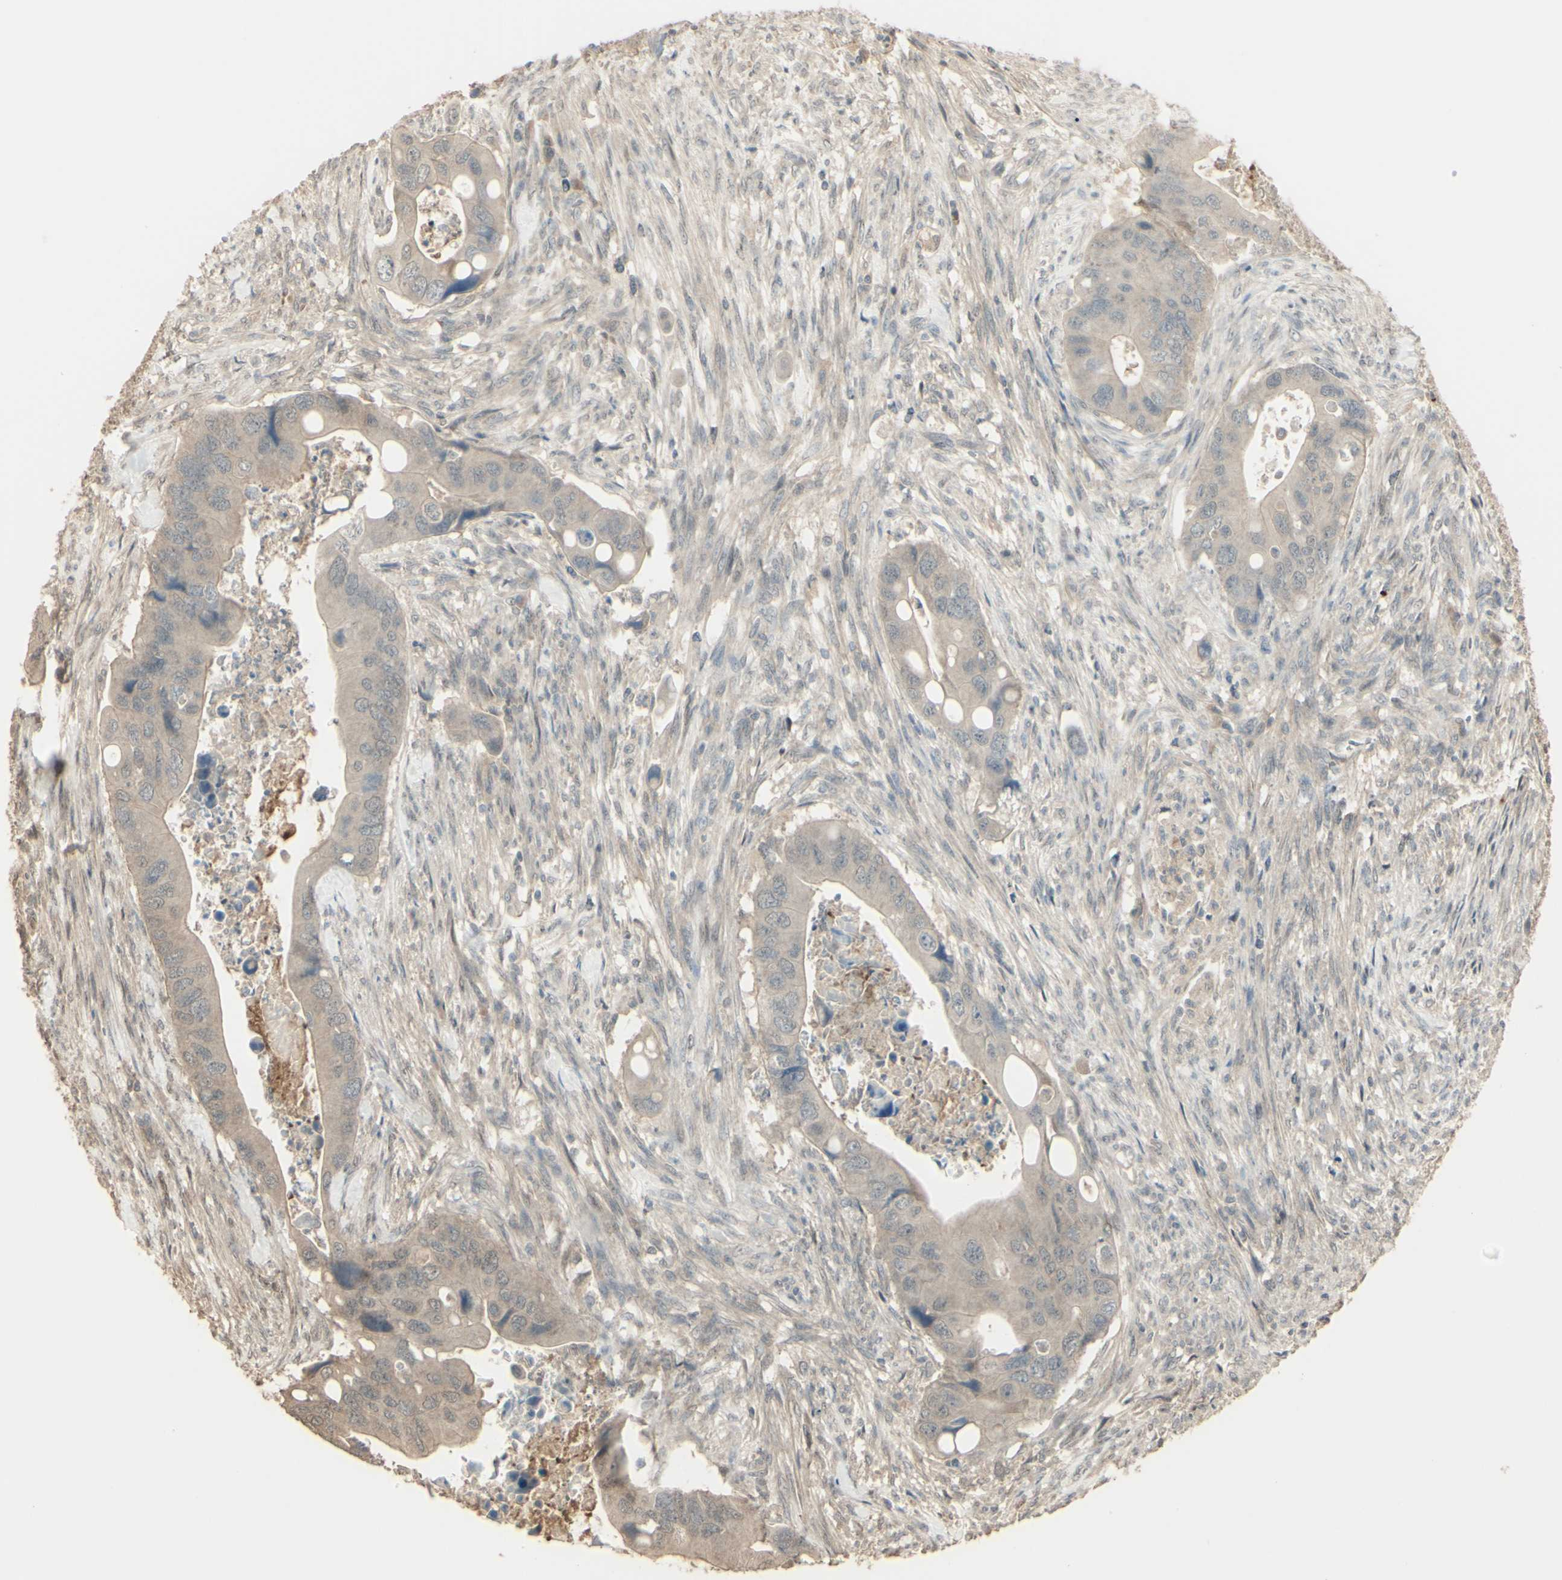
{"staining": {"intensity": "weak", "quantity": ">75%", "location": "cytoplasmic/membranous"}, "tissue": "colorectal cancer", "cell_type": "Tumor cells", "image_type": "cancer", "snomed": [{"axis": "morphology", "description": "Adenocarcinoma, NOS"}, {"axis": "topography", "description": "Rectum"}], "caption": "Protein expression by IHC exhibits weak cytoplasmic/membranous positivity in about >75% of tumor cells in colorectal cancer. (DAB (3,3'-diaminobenzidine) = brown stain, brightfield microscopy at high magnification).", "gene": "GNAS", "patient": {"sex": "female", "age": 57}}